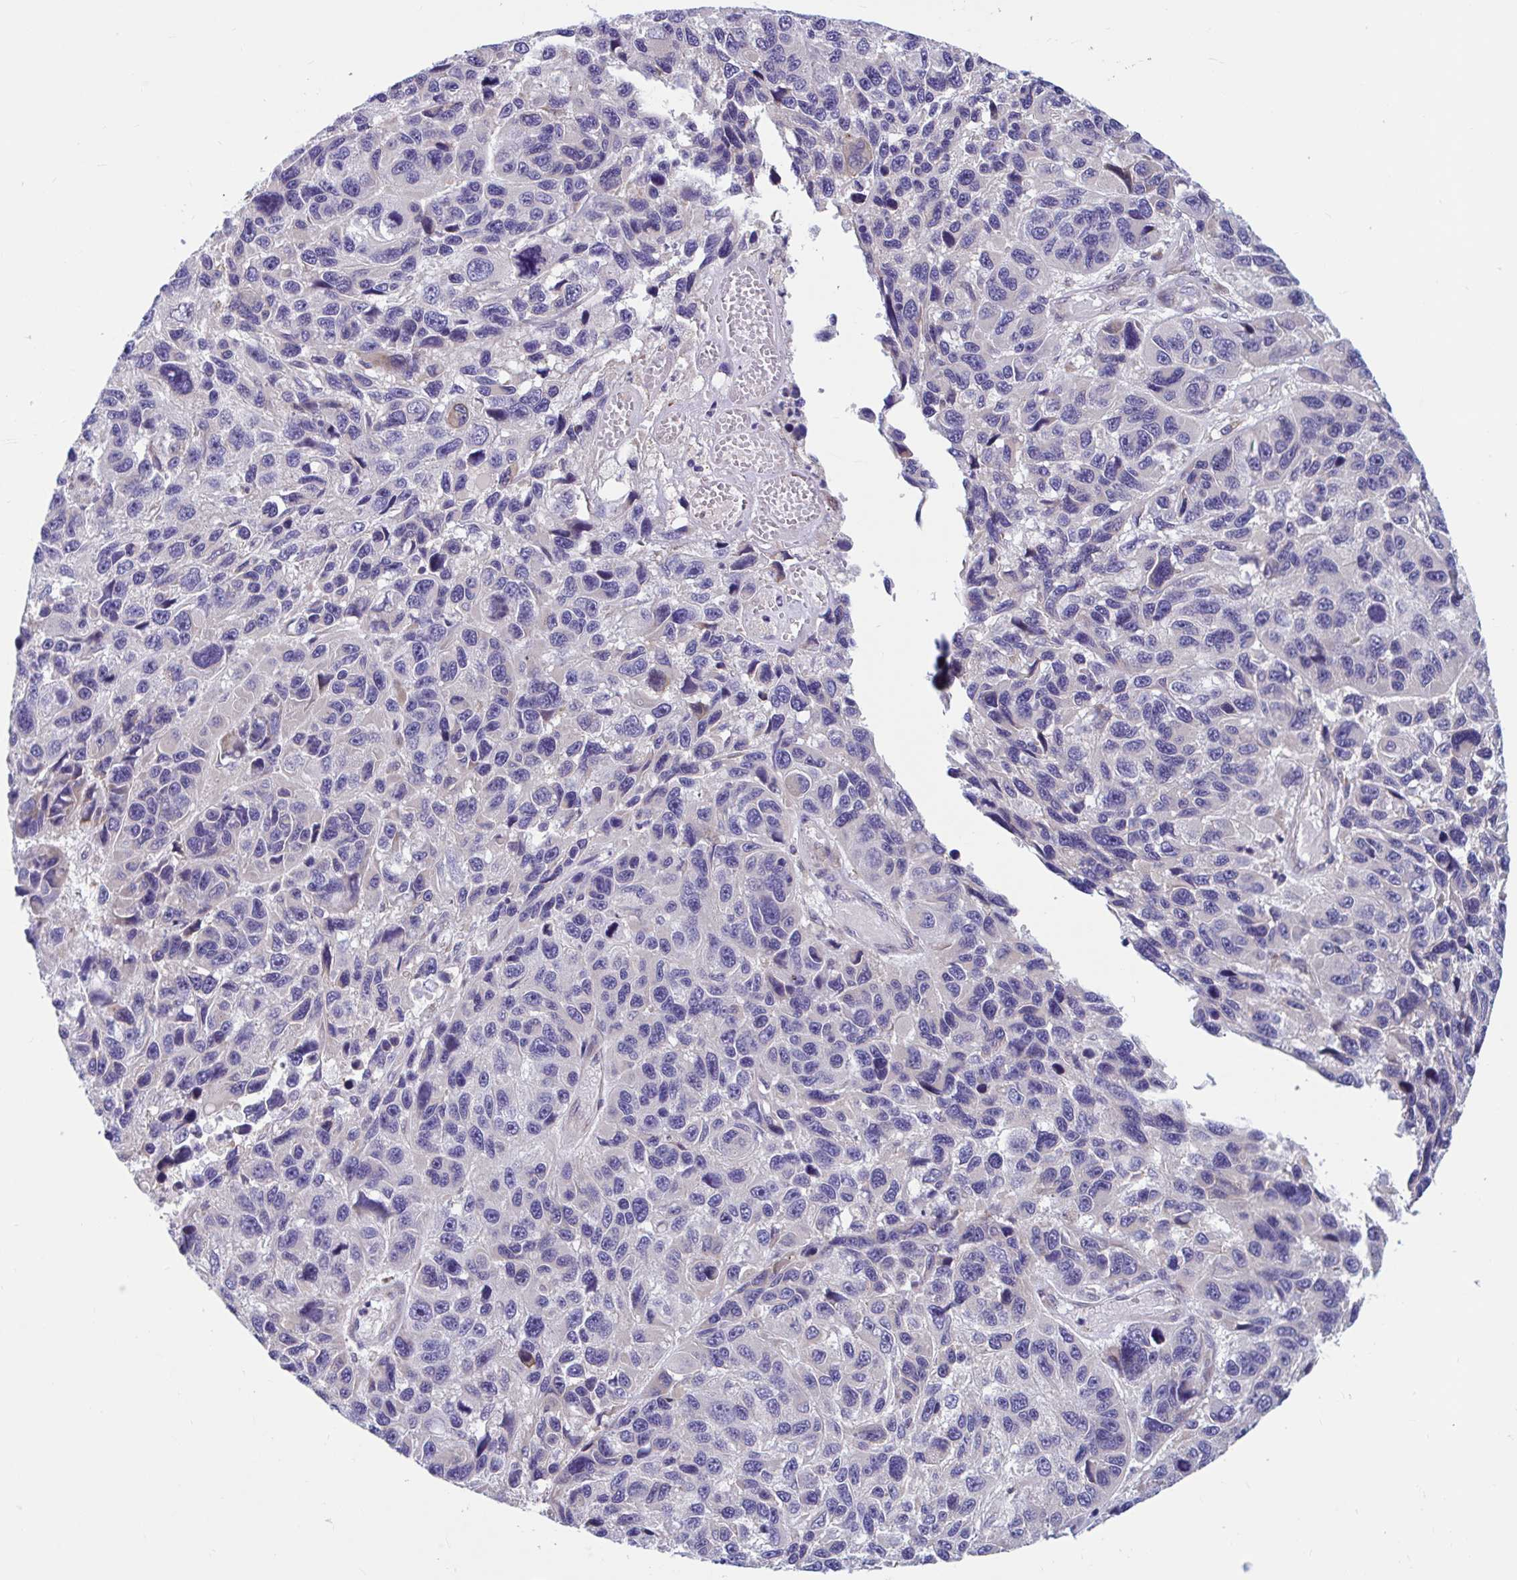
{"staining": {"intensity": "negative", "quantity": "none", "location": "none"}, "tissue": "melanoma", "cell_type": "Tumor cells", "image_type": "cancer", "snomed": [{"axis": "morphology", "description": "Malignant melanoma, NOS"}, {"axis": "topography", "description": "Skin"}], "caption": "Immunohistochemical staining of human malignant melanoma reveals no significant positivity in tumor cells.", "gene": "WBP1", "patient": {"sex": "male", "age": 53}}